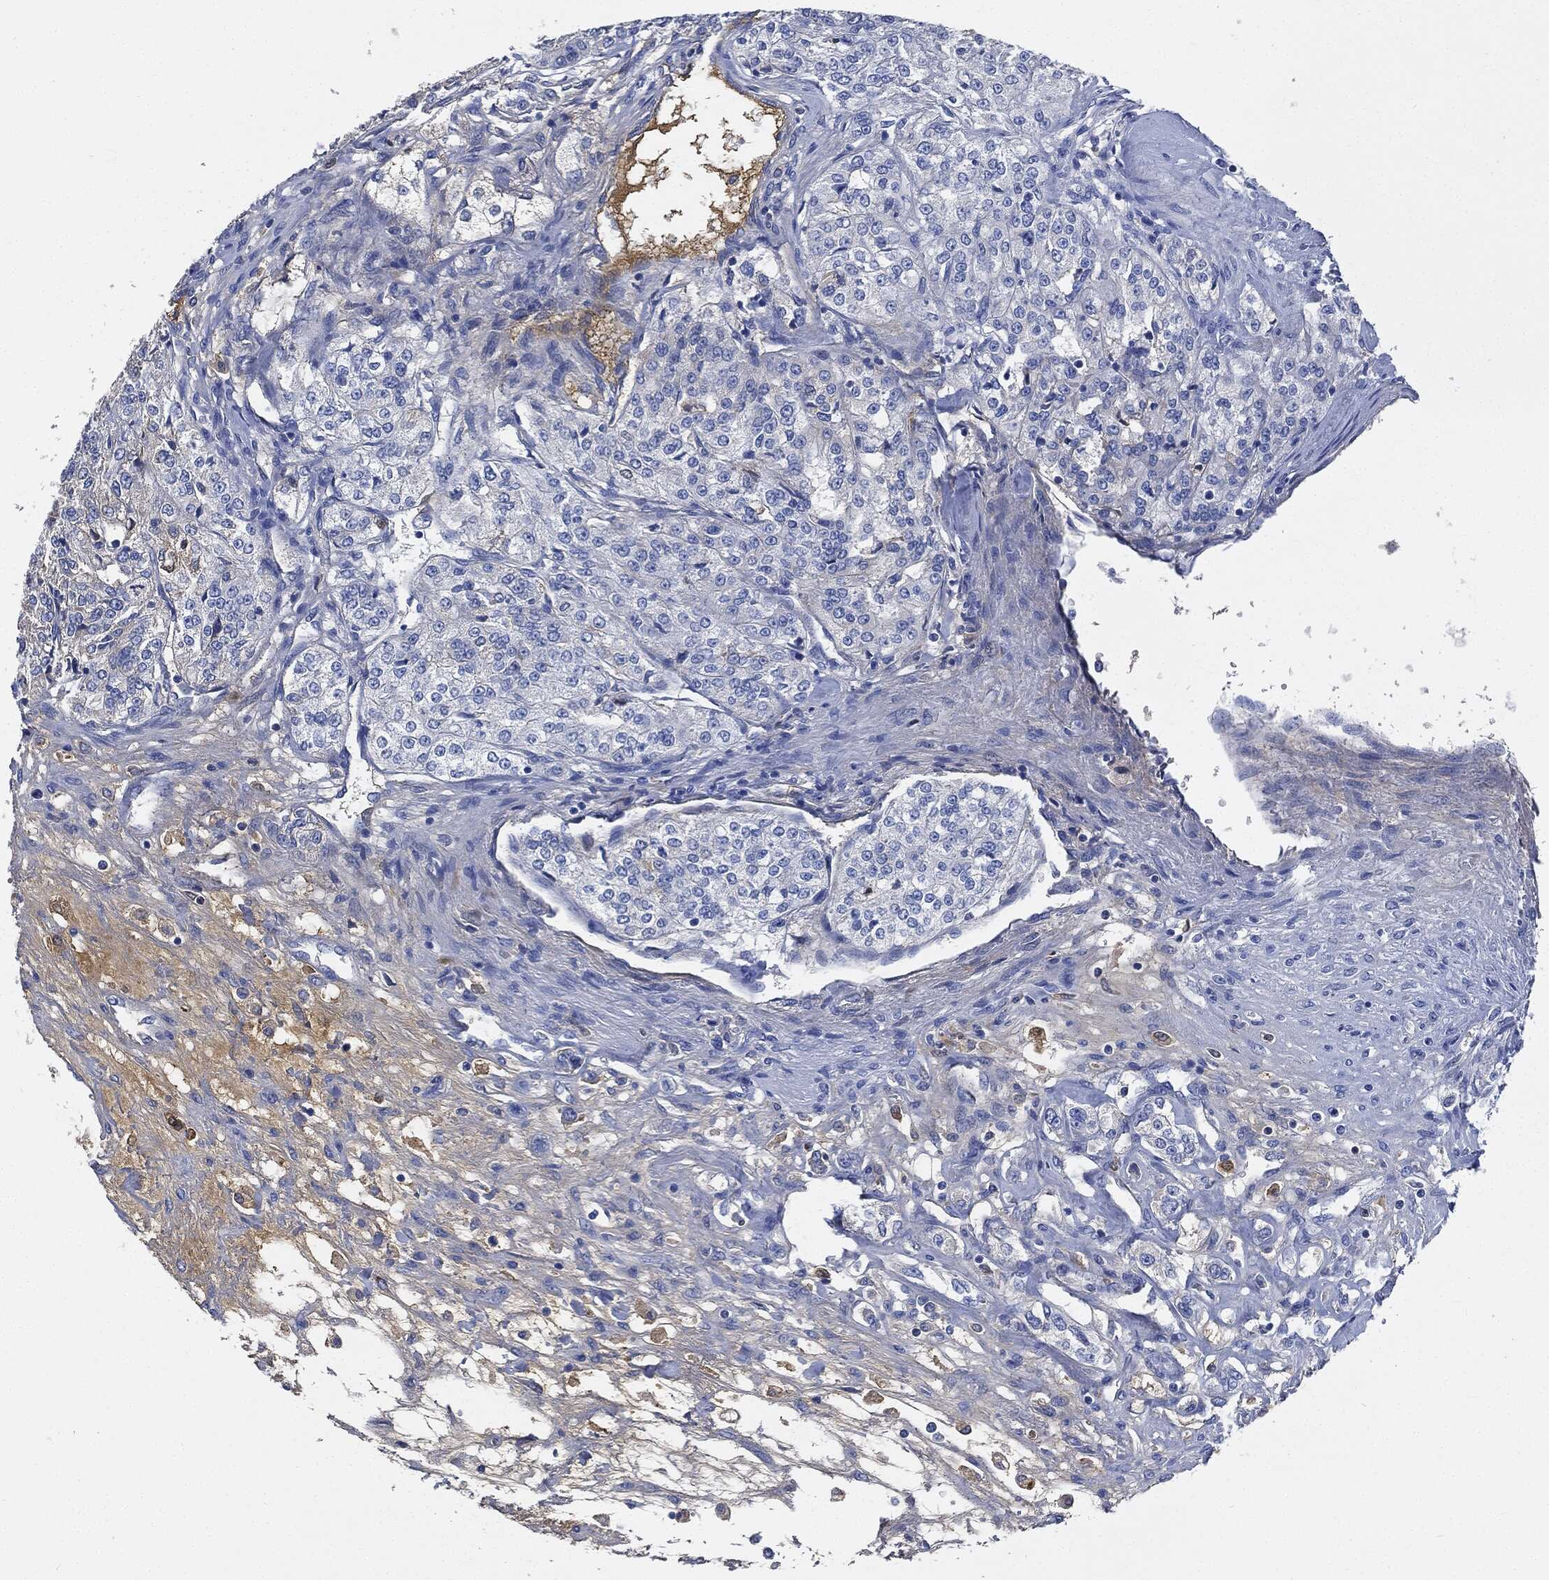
{"staining": {"intensity": "negative", "quantity": "none", "location": "none"}, "tissue": "renal cancer", "cell_type": "Tumor cells", "image_type": "cancer", "snomed": [{"axis": "morphology", "description": "Adenocarcinoma, NOS"}, {"axis": "topography", "description": "Kidney"}], "caption": "Tumor cells are negative for protein expression in human adenocarcinoma (renal).", "gene": "IGLV6-57", "patient": {"sex": "female", "age": 63}}